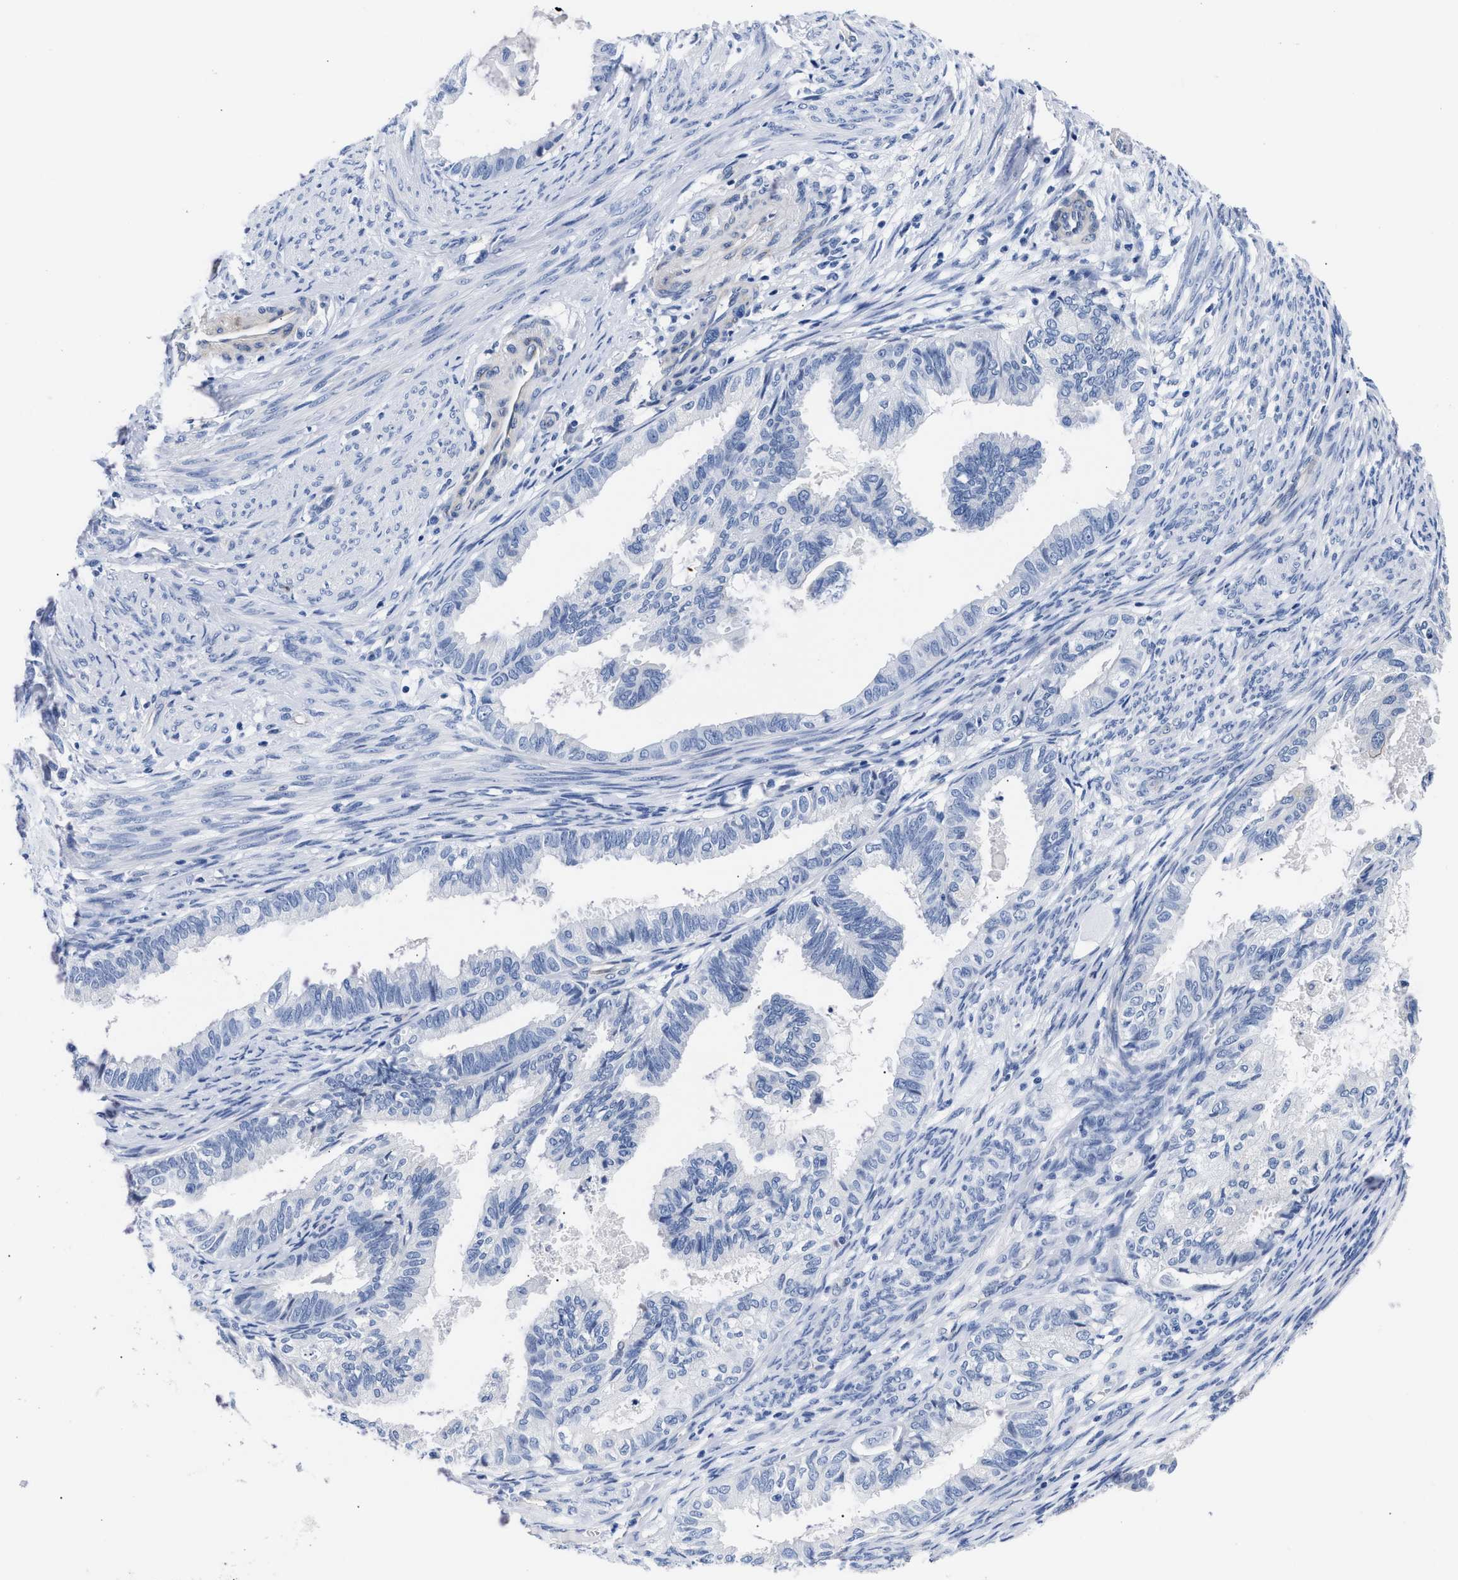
{"staining": {"intensity": "negative", "quantity": "none", "location": "none"}, "tissue": "cervical cancer", "cell_type": "Tumor cells", "image_type": "cancer", "snomed": [{"axis": "morphology", "description": "Normal tissue, NOS"}, {"axis": "morphology", "description": "Adenocarcinoma, NOS"}, {"axis": "topography", "description": "Cervix"}, {"axis": "topography", "description": "Endometrium"}], "caption": "IHC histopathology image of cervical adenocarcinoma stained for a protein (brown), which displays no expression in tumor cells.", "gene": "TRIM29", "patient": {"sex": "female", "age": 86}}